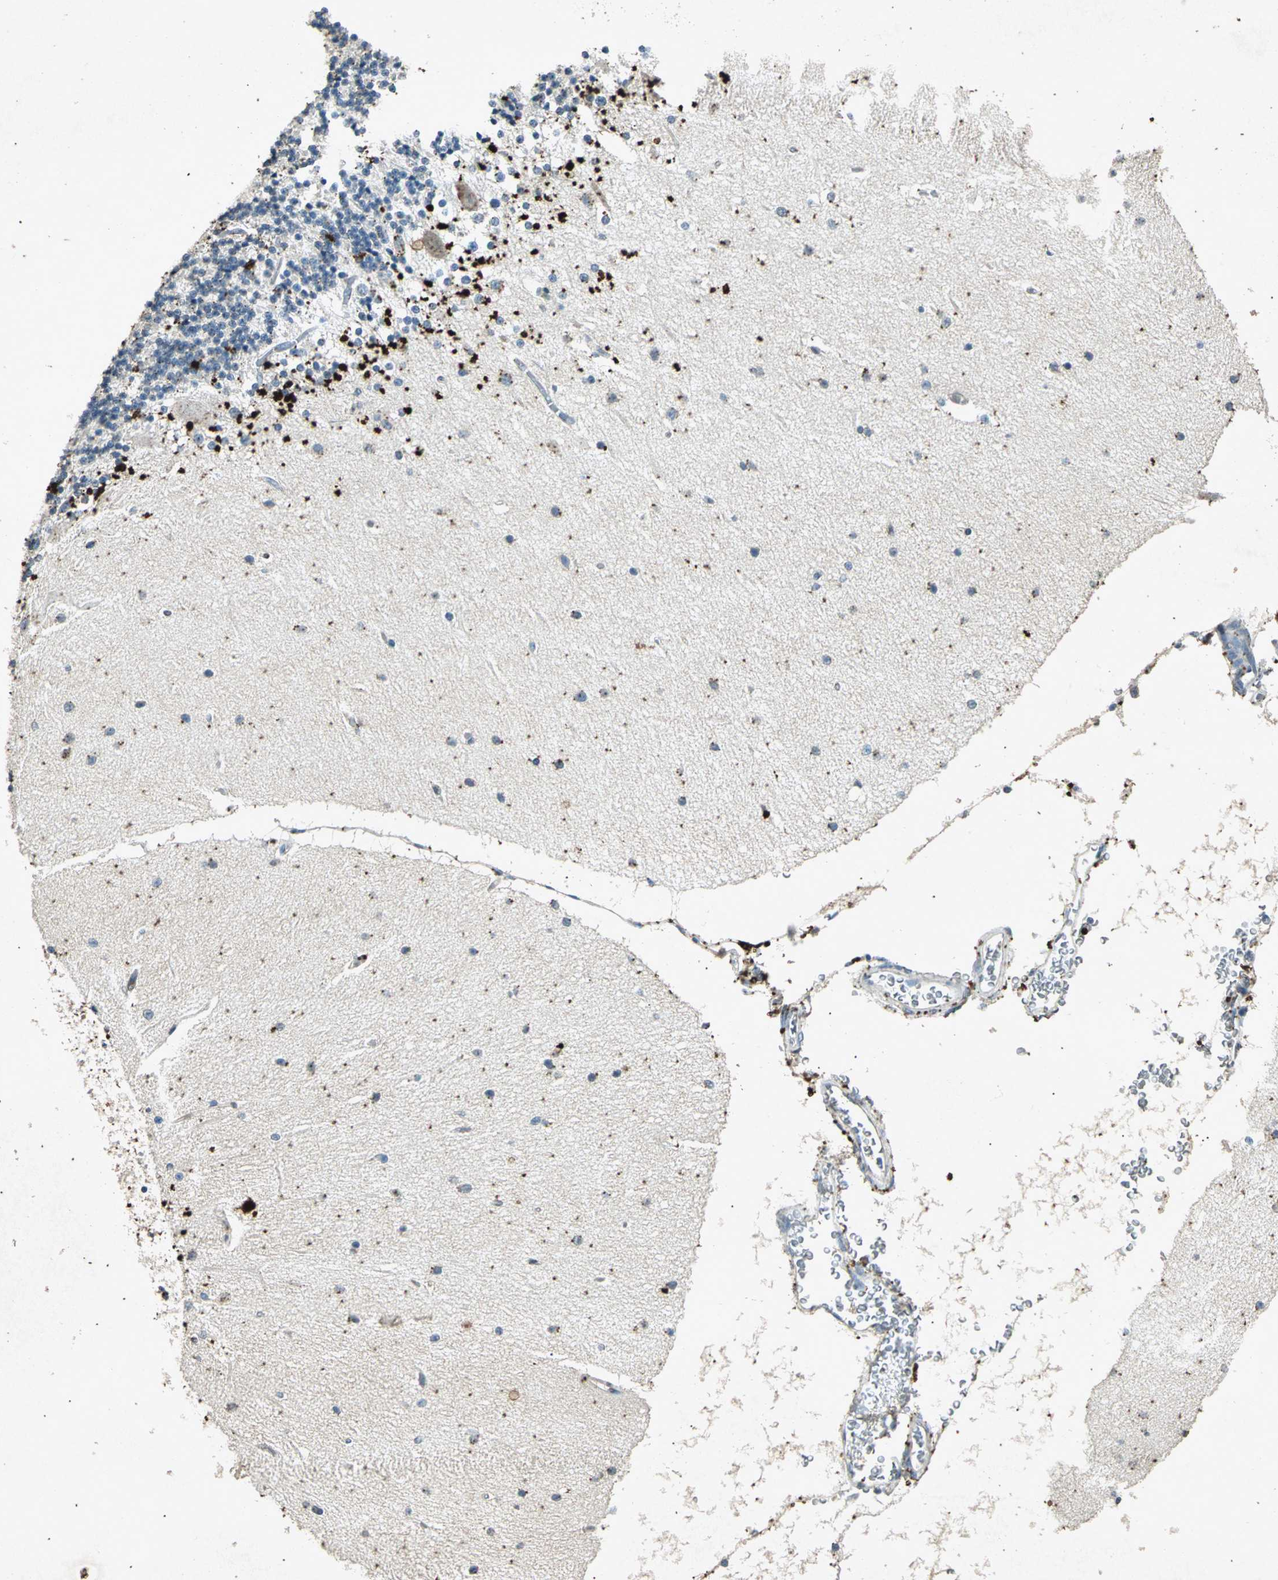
{"staining": {"intensity": "negative", "quantity": "none", "location": "none"}, "tissue": "cerebellum", "cell_type": "Cells in granular layer", "image_type": "normal", "snomed": [{"axis": "morphology", "description": "Normal tissue, NOS"}, {"axis": "topography", "description": "Cerebellum"}], "caption": "Protein analysis of normal cerebellum reveals no significant expression in cells in granular layer.", "gene": "PSEN1", "patient": {"sex": "female", "age": 54}}